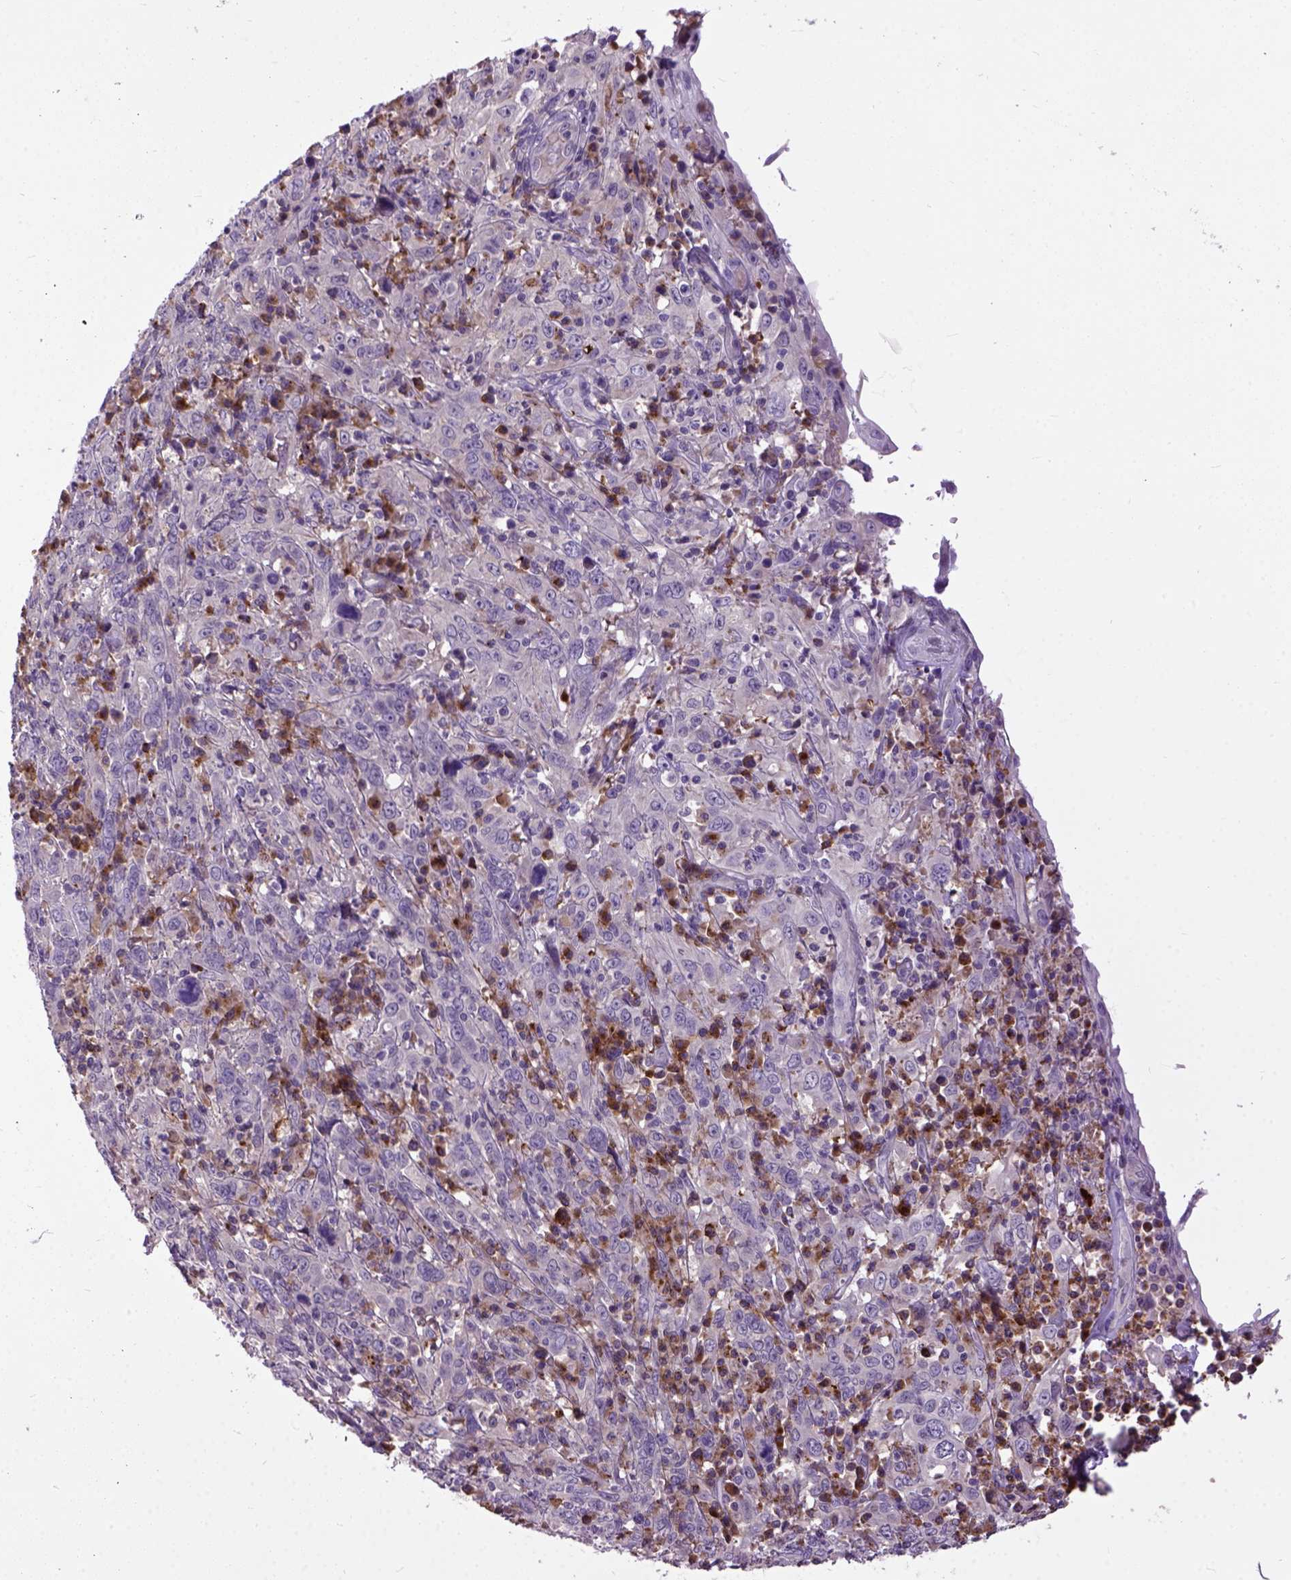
{"staining": {"intensity": "negative", "quantity": "none", "location": "none"}, "tissue": "cervical cancer", "cell_type": "Tumor cells", "image_type": "cancer", "snomed": [{"axis": "morphology", "description": "Squamous cell carcinoma, NOS"}, {"axis": "topography", "description": "Cervix"}], "caption": "This is an immunohistochemistry (IHC) micrograph of human cervical cancer. There is no positivity in tumor cells.", "gene": "CPNE1", "patient": {"sex": "female", "age": 46}}